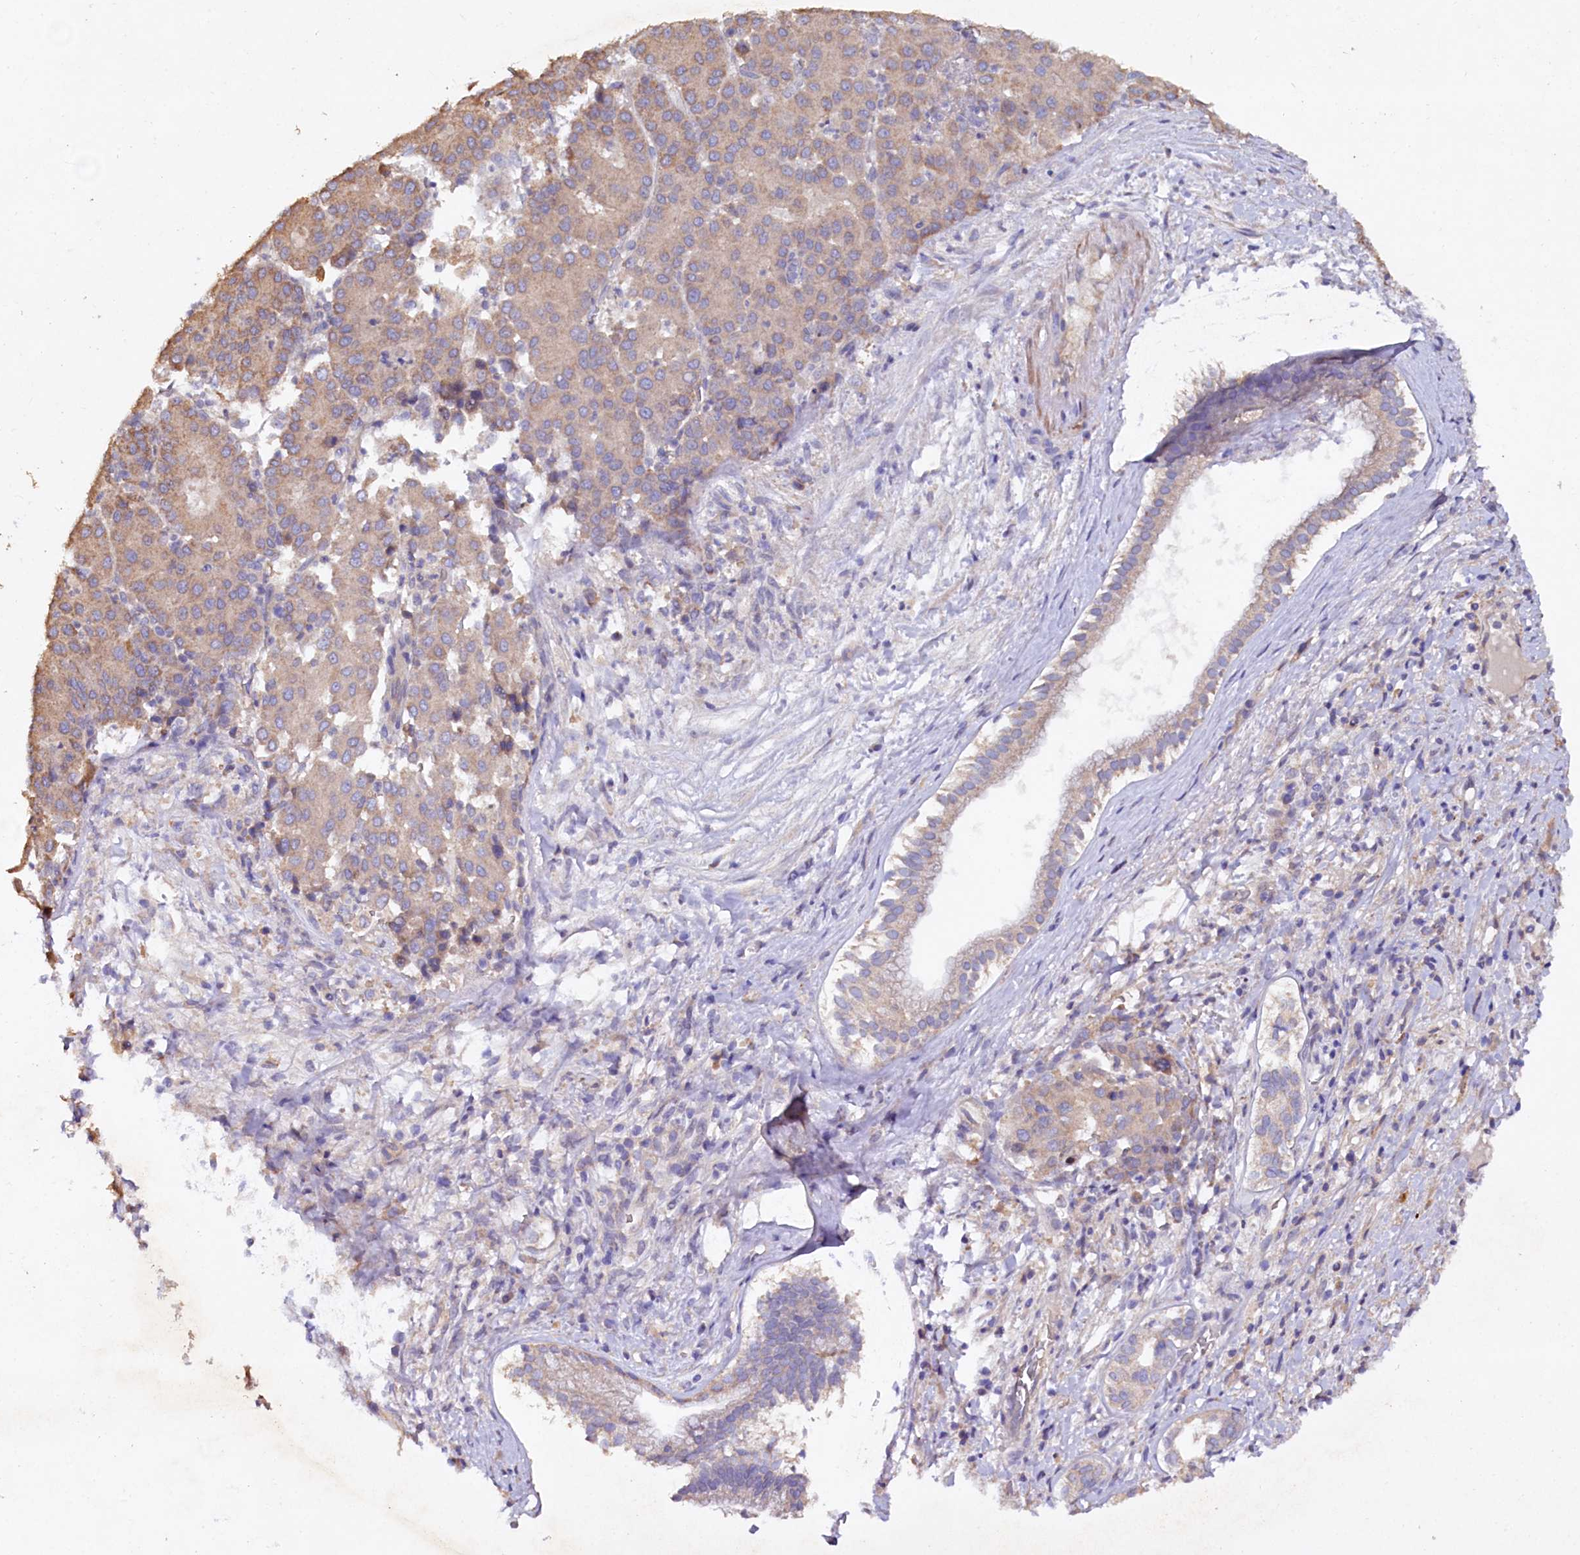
{"staining": {"intensity": "moderate", "quantity": "<25%", "location": "cytoplasmic/membranous"}, "tissue": "liver cancer", "cell_type": "Tumor cells", "image_type": "cancer", "snomed": [{"axis": "morphology", "description": "Carcinoma, Hepatocellular, NOS"}, {"axis": "topography", "description": "Liver"}], "caption": "This photomicrograph demonstrates liver cancer (hepatocellular carcinoma) stained with immunohistochemistry (IHC) to label a protein in brown. The cytoplasmic/membranous of tumor cells show moderate positivity for the protein. Nuclei are counter-stained blue.", "gene": "ETFBKMT", "patient": {"sex": "male", "age": 65}}